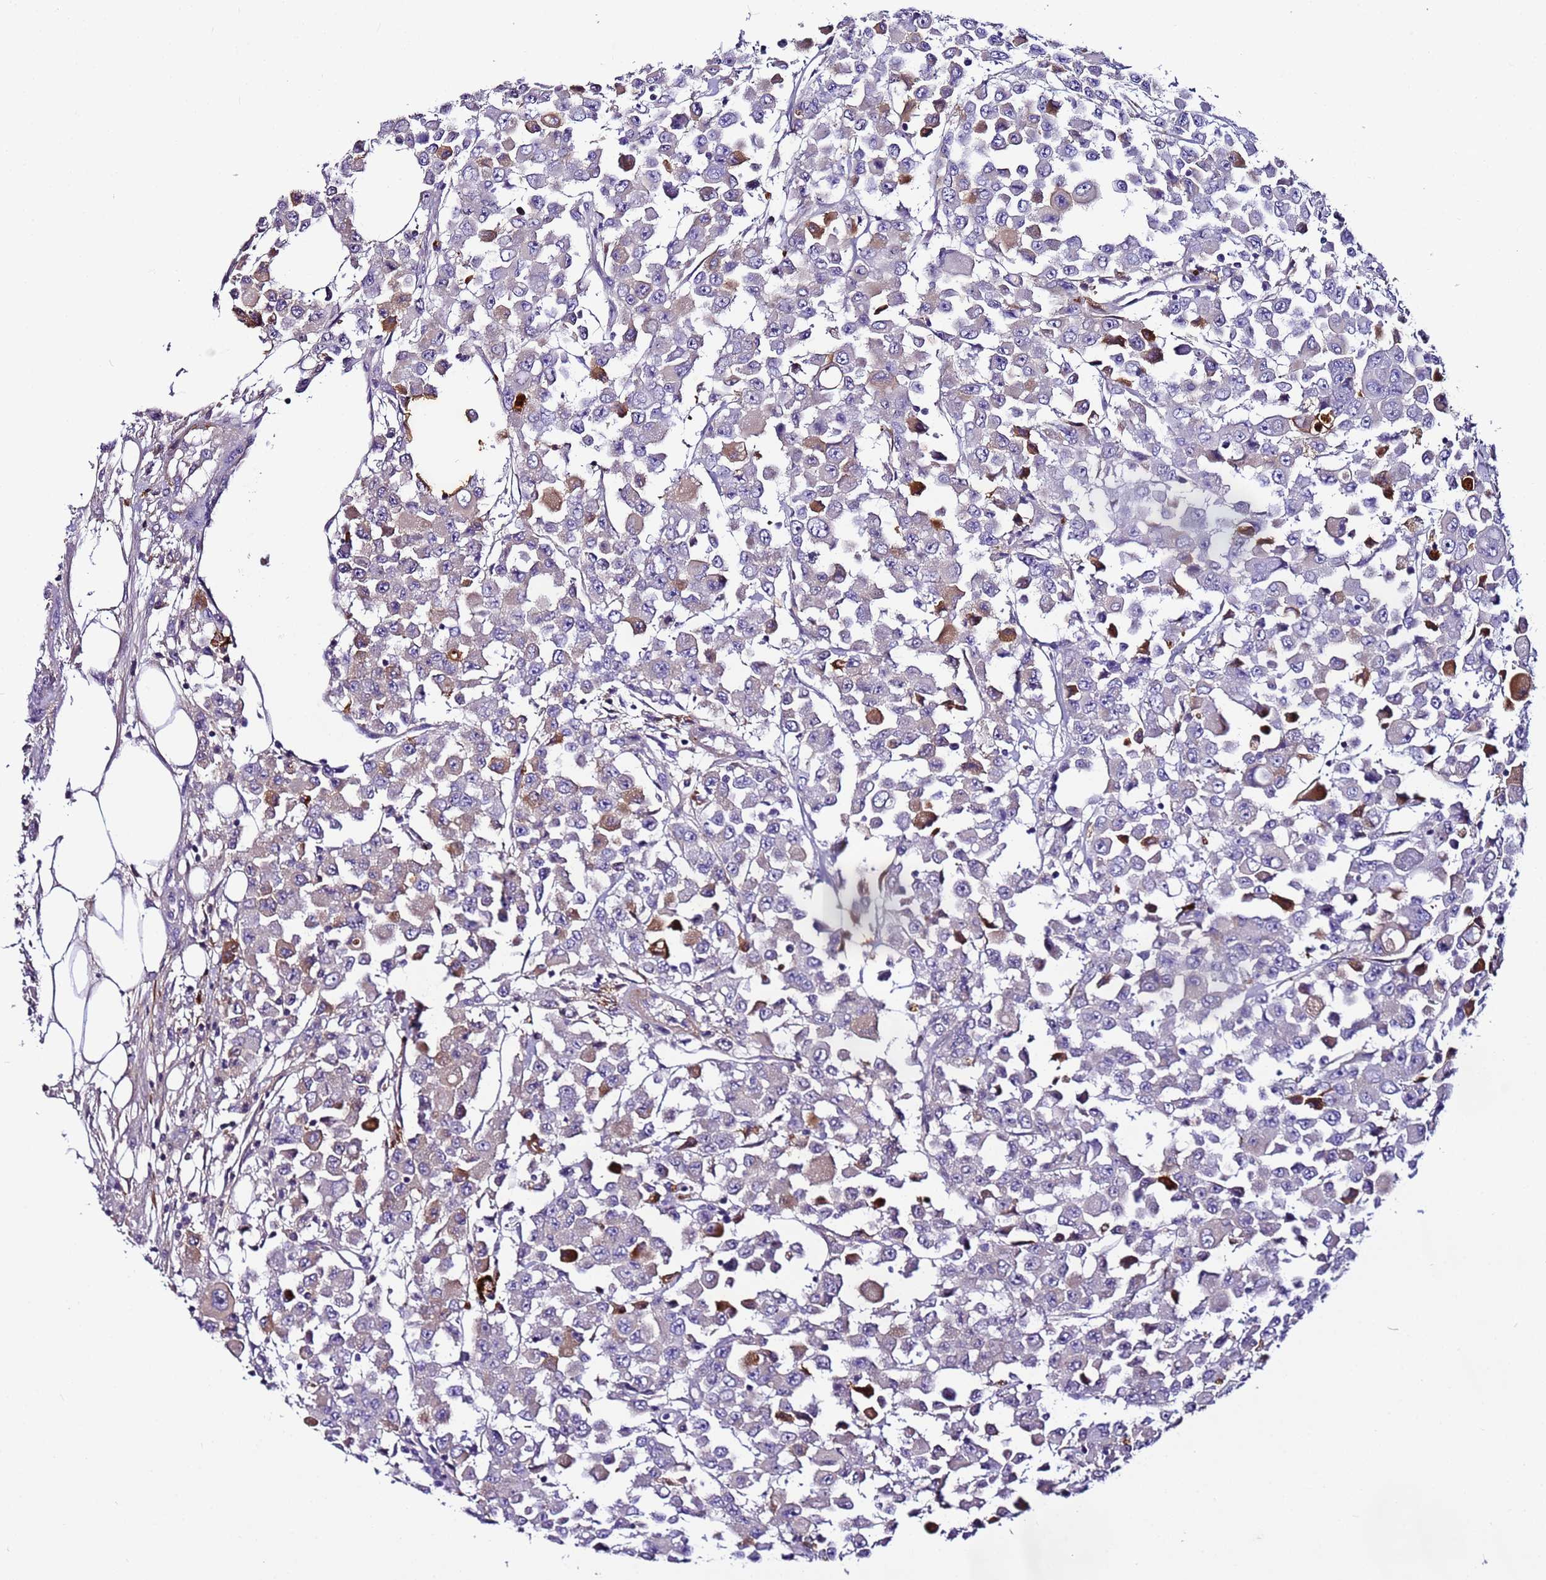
{"staining": {"intensity": "moderate", "quantity": "<25%", "location": "cytoplasmic/membranous"}, "tissue": "colorectal cancer", "cell_type": "Tumor cells", "image_type": "cancer", "snomed": [{"axis": "morphology", "description": "Adenocarcinoma, NOS"}, {"axis": "topography", "description": "Colon"}], "caption": "Protein staining shows moderate cytoplasmic/membranous positivity in about <25% of tumor cells in colorectal cancer.", "gene": "CFHR2", "patient": {"sex": "male", "age": 51}}